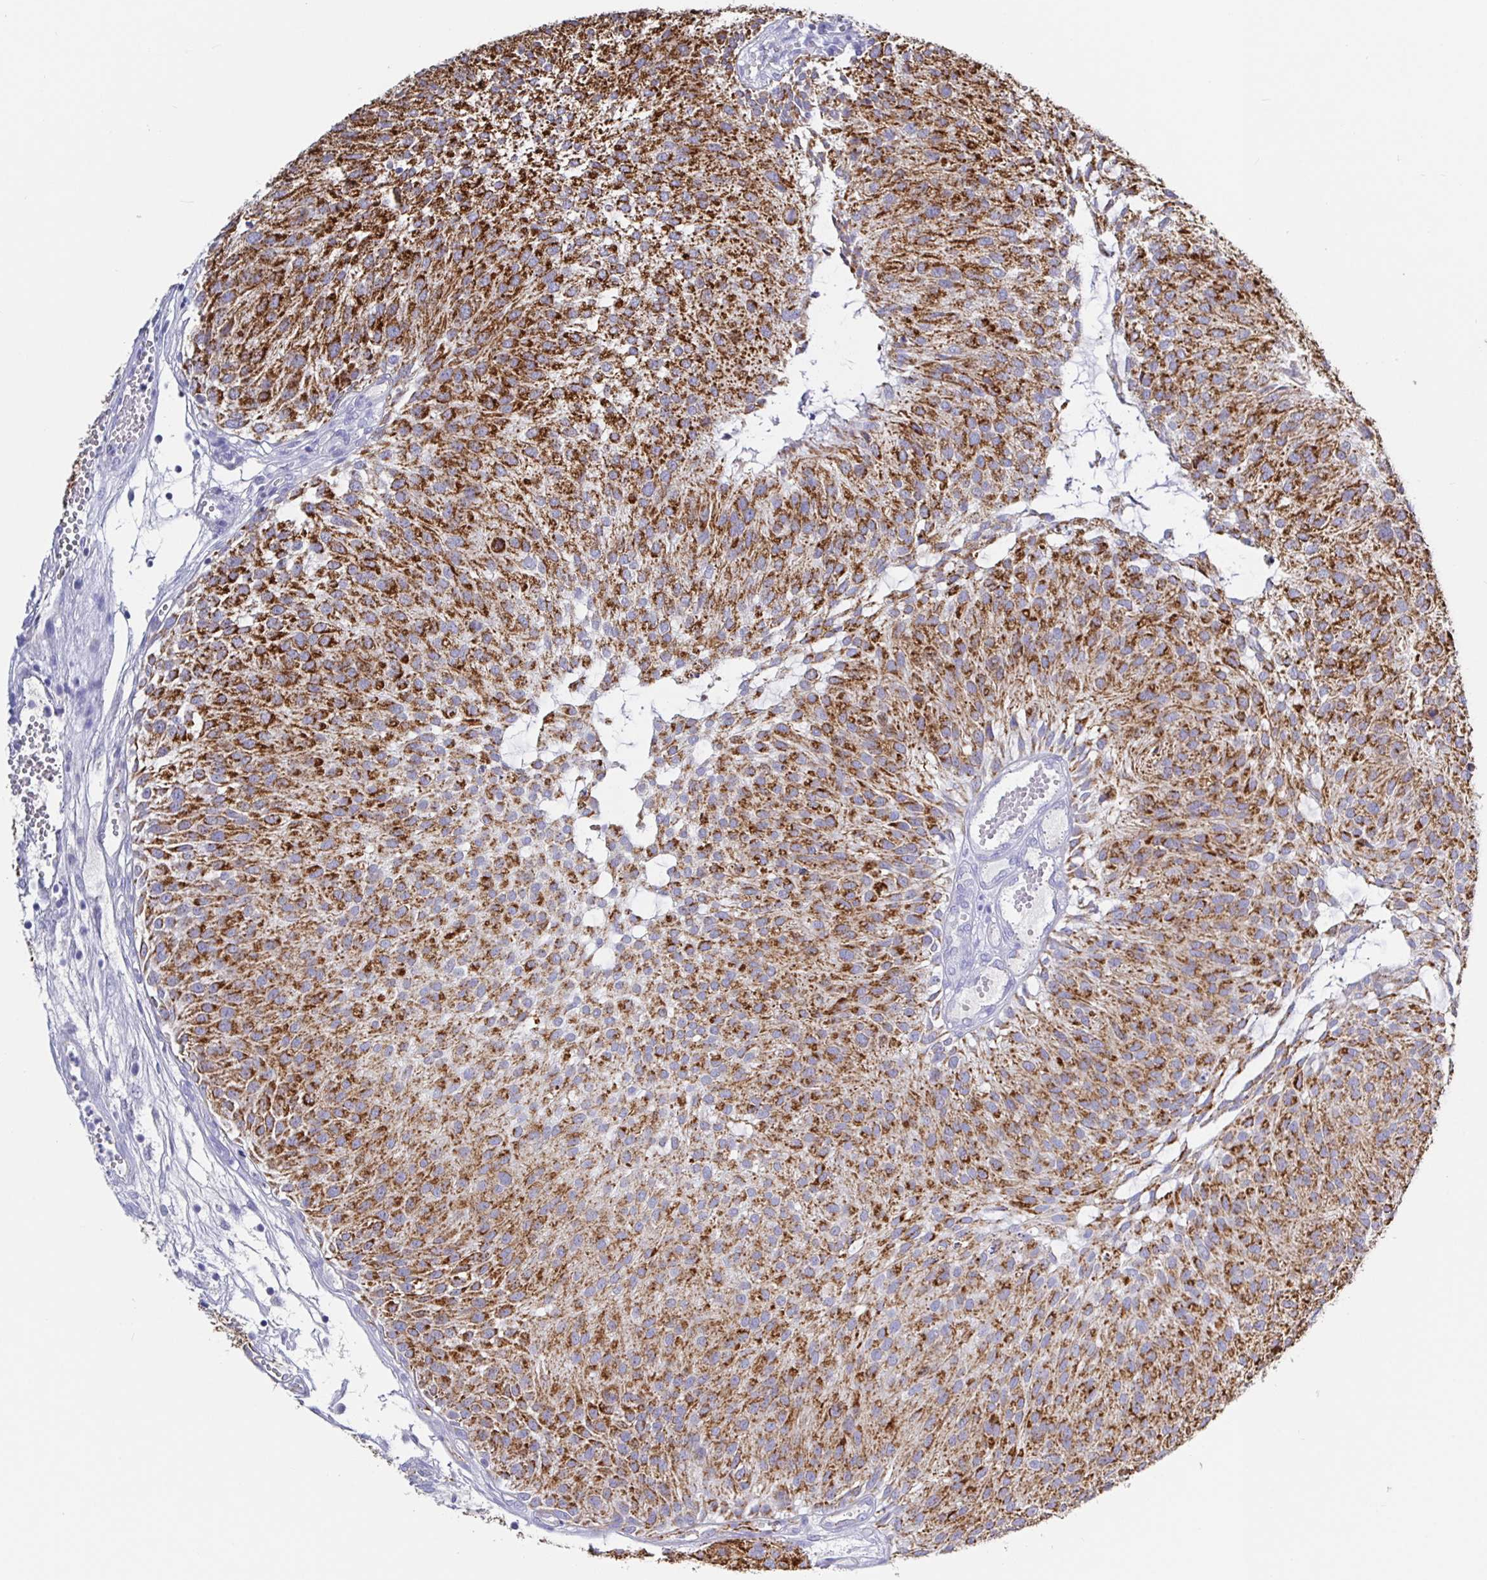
{"staining": {"intensity": "strong", "quantity": ">75%", "location": "cytoplasmic/membranous"}, "tissue": "urothelial cancer", "cell_type": "Tumor cells", "image_type": "cancer", "snomed": [{"axis": "morphology", "description": "Urothelial carcinoma, NOS"}, {"axis": "topography", "description": "Urinary bladder"}], "caption": "Immunohistochemical staining of human transitional cell carcinoma exhibits high levels of strong cytoplasmic/membranous expression in about >75% of tumor cells.", "gene": "MAOA", "patient": {"sex": "male", "age": 84}}